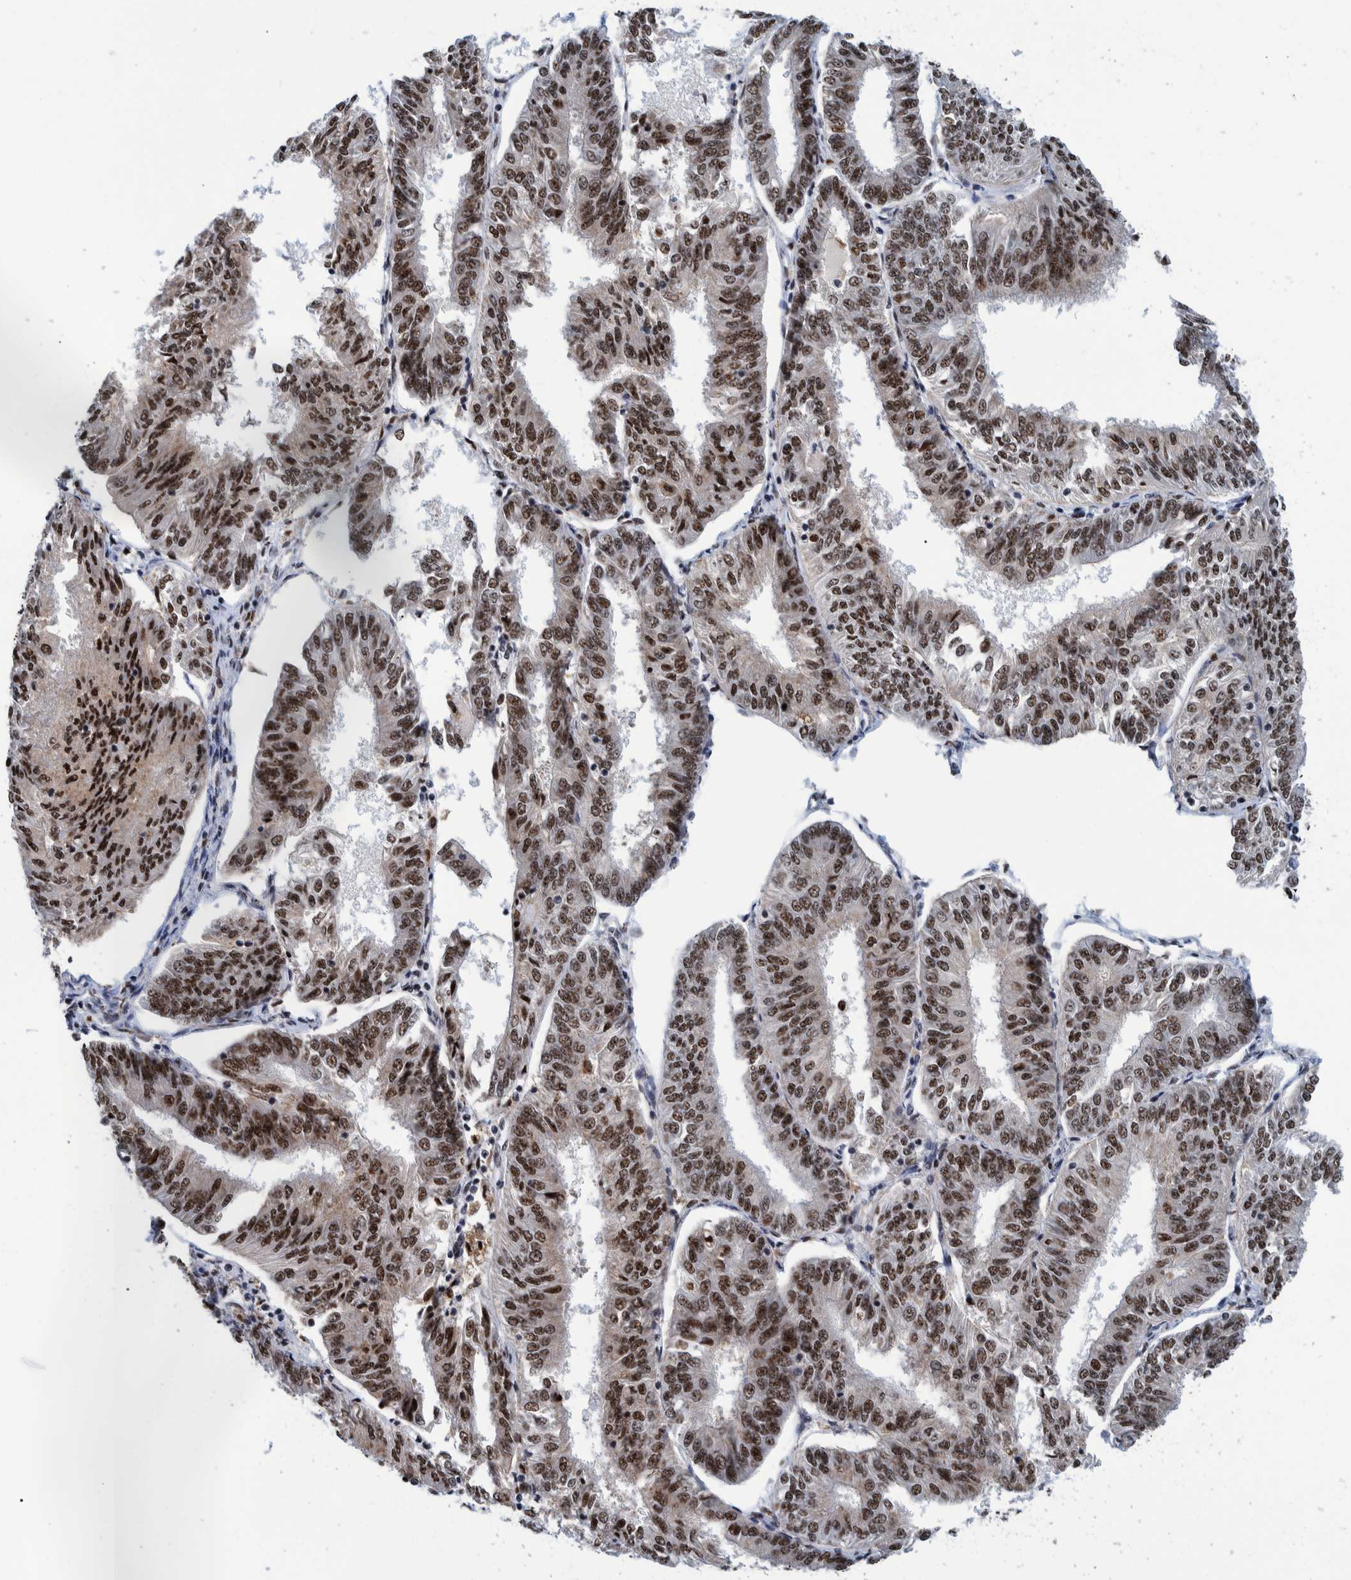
{"staining": {"intensity": "moderate", "quantity": ">75%", "location": "nuclear"}, "tissue": "endometrial cancer", "cell_type": "Tumor cells", "image_type": "cancer", "snomed": [{"axis": "morphology", "description": "Adenocarcinoma, NOS"}, {"axis": "topography", "description": "Endometrium"}], "caption": "Immunohistochemistry (DAB (3,3'-diaminobenzidine)) staining of human endometrial adenocarcinoma exhibits moderate nuclear protein staining in about >75% of tumor cells. Nuclei are stained in blue.", "gene": "EFTUD2", "patient": {"sex": "female", "age": 58}}